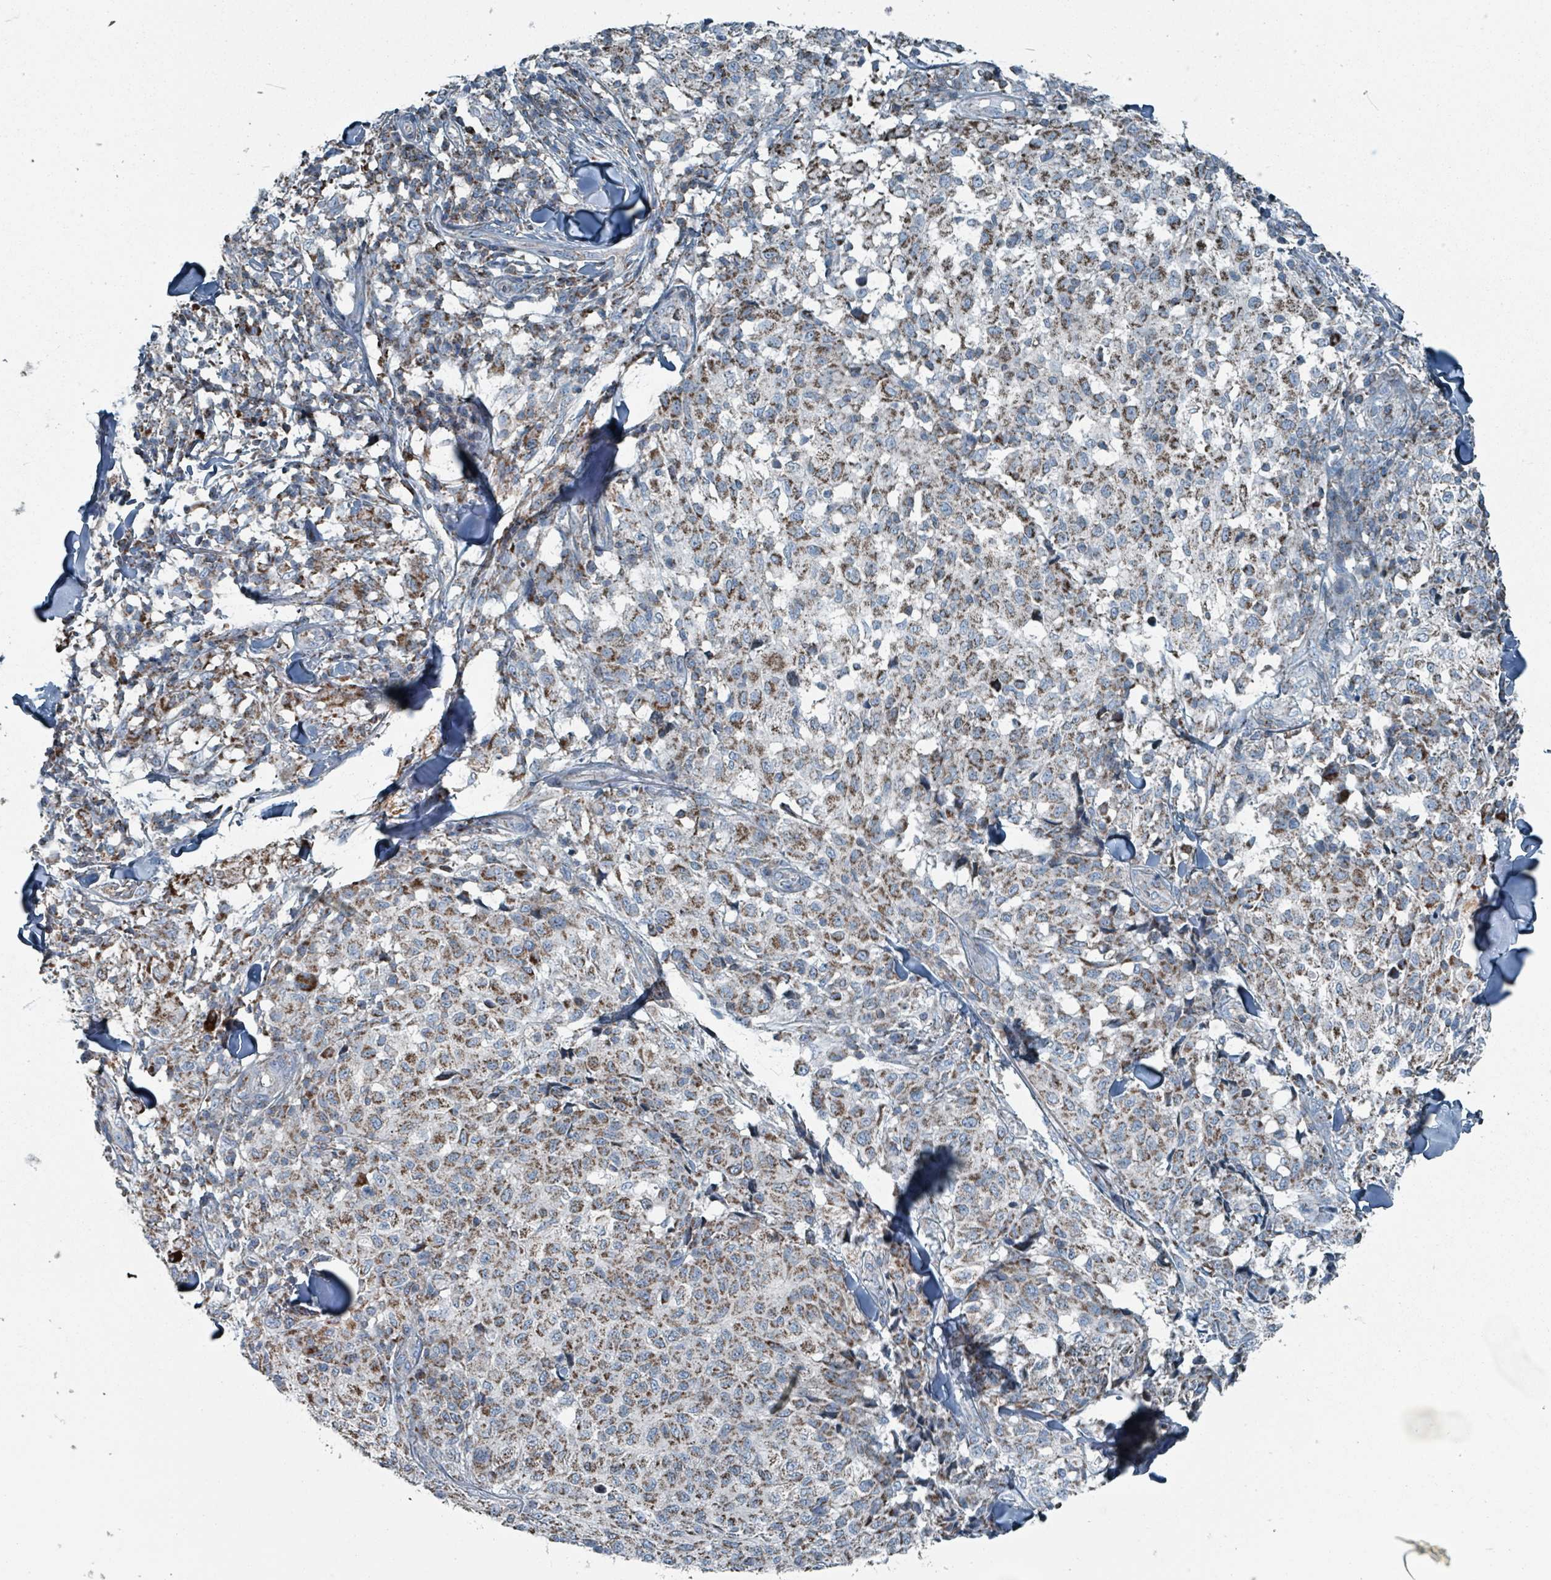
{"staining": {"intensity": "moderate", "quantity": ">75%", "location": "cytoplasmic/membranous"}, "tissue": "melanoma", "cell_type": "Tumor cells", "image_type": "cancer", "snomed": [{"axis": "morphology", "description": "Malignant melanoma, NOS"}, {"axis": "topography", "description": "Skin"}], "caption": "The photomicrograph displays immunohistochemical staining of malignant melanoma. There is moderate cytoplasmic/membranous expression is seen in approximately >75% of tumor cells. (DAB (3,3'-diaminobenzidine) = brown stain, brightfield microscopy at high magnification).", "gene": "ABHD18", "patient": {"sex": "male", "age": 66}}